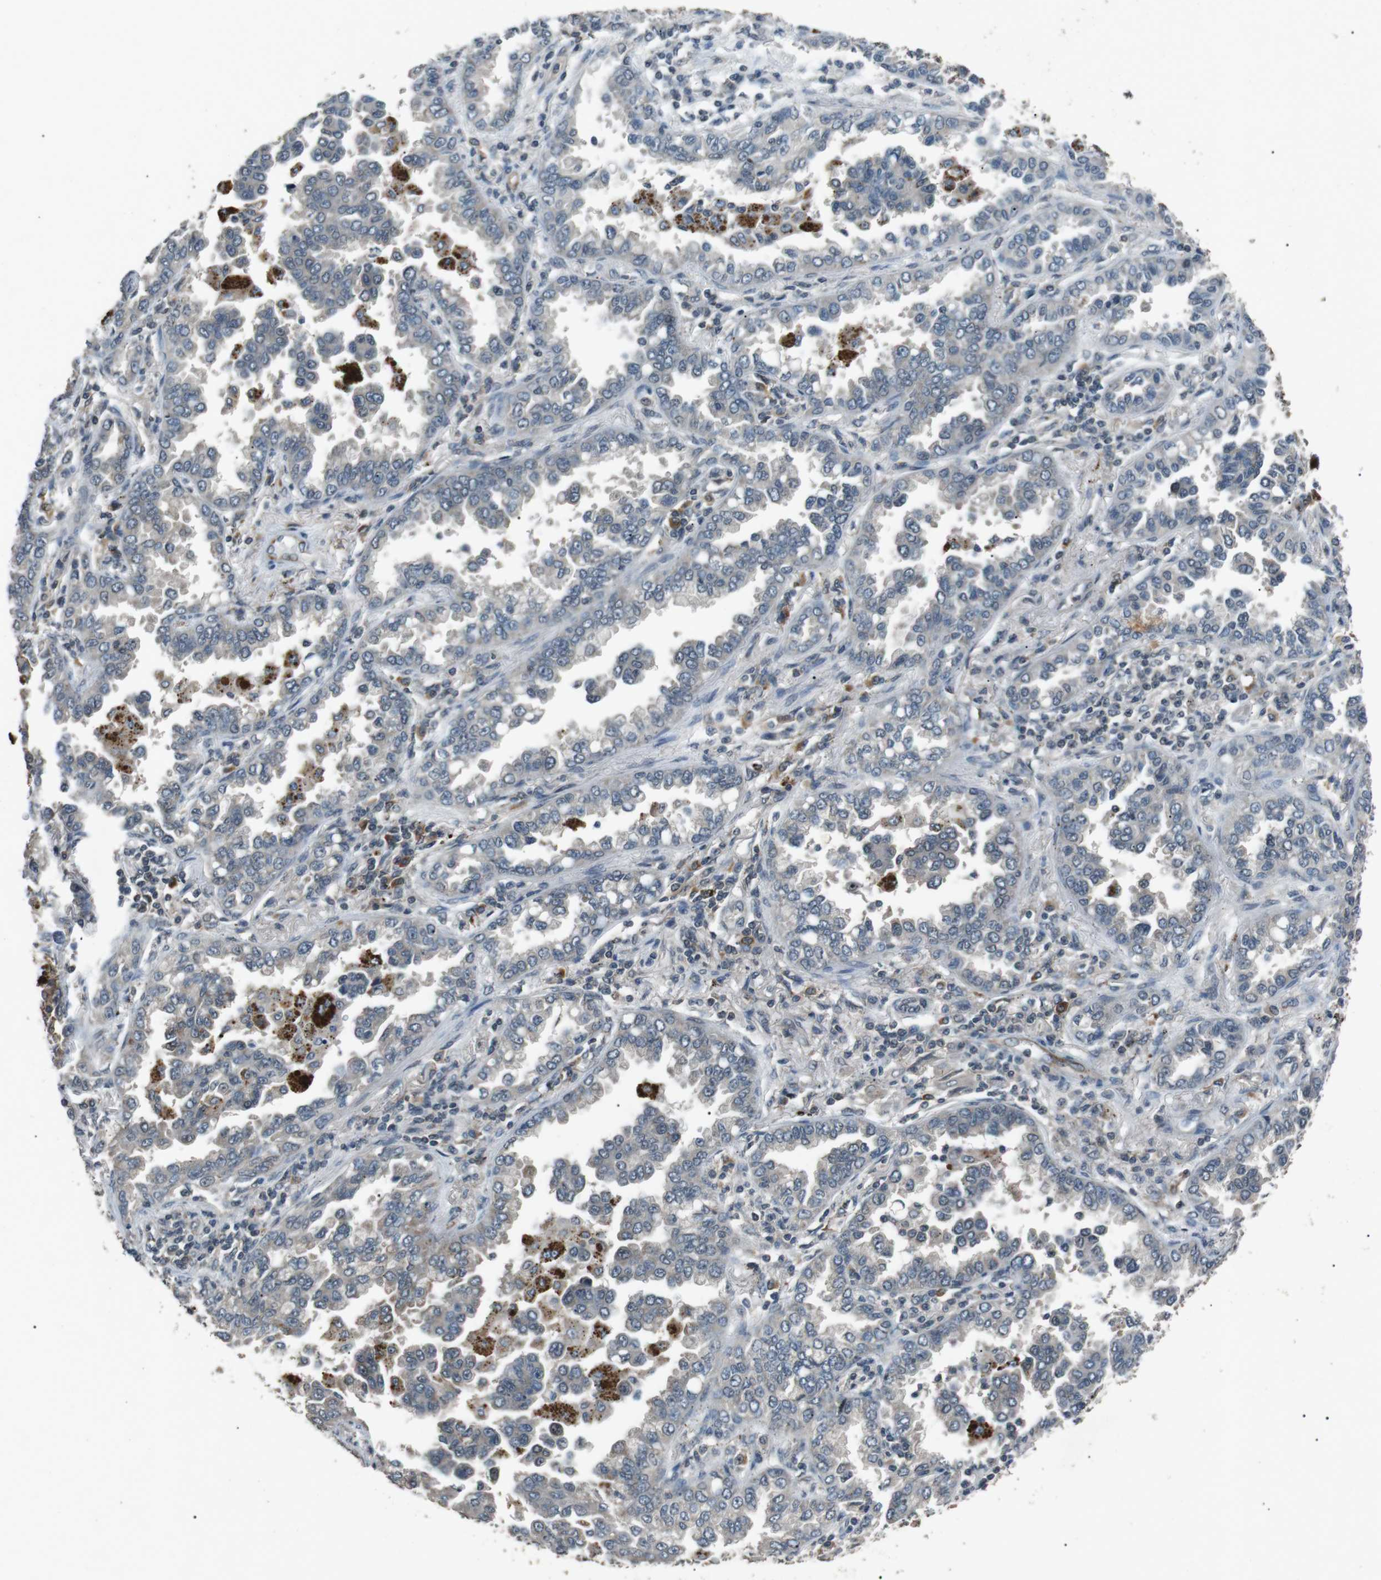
{"staining": {"intensity": "weak", "quantity": "25%-75%", "location": "cytoplasmic/membranous"}, "tissue": "lung cancer", "cell_type": "Tumor cells", "image_type": "cancer", "snomed": [{"axis": "morphology", "description": "Normal tissue, NOS"}, {"axis": "morphology", "description": "Adenocarcinoma, NOS"}, {"axis": "topography", "description": "Lung"}], "caption": "Brown immunohistochemical staining in lung cancer demonstrates weak cytoplasmic/membranous expression in about 25%-75% of tumor cells. Using DAB (brown) and hematoxylin (blue) stains, captured at high magnification using brightfield microscopy.", "gene": "NEK7", "patient": {"sex": "male", "age": 59}}